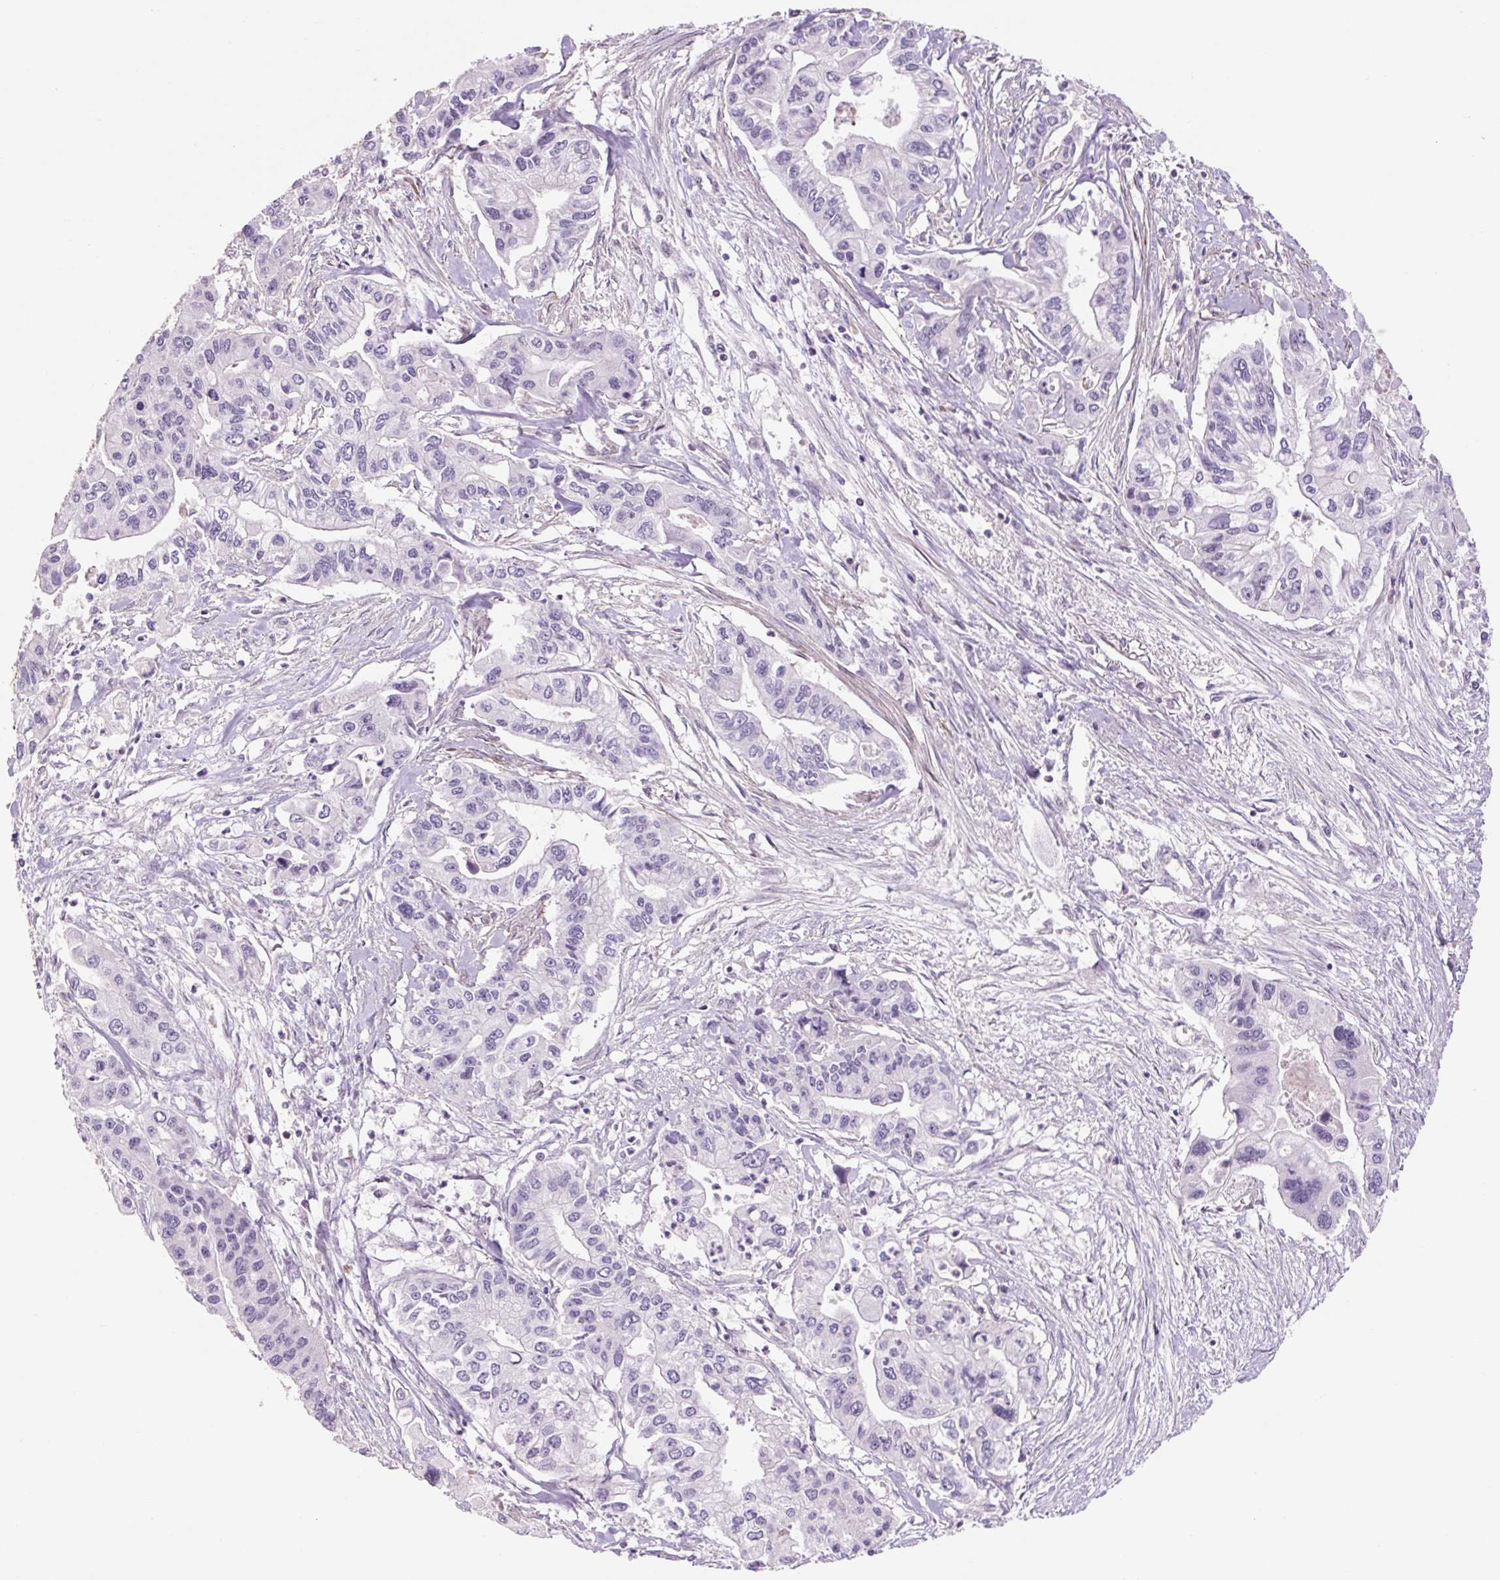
{"staining": {"intensity": "negative", "quantity": "none", "location": "none"}, "tissue": "pancreatic cancer", "cell_type": "Tumor cells", "image_type": "cancer", "snomed": [{"axis": "morphology", "description": "Adenocarcinoma, NOS"}, {"axis": "topography", "description": "Pancreas"}], "caption": "DAB (3,3'-diaminobenzidine) immunohistochemical staining of pancreatic cancer (adenocarcinoma) reveals no significant staining in tumor cells. (DAB immunohistochemistry with hematoxylin counter stain).", "gene": "ZNF552", "patient": {"sex": "male", "age": 62}}